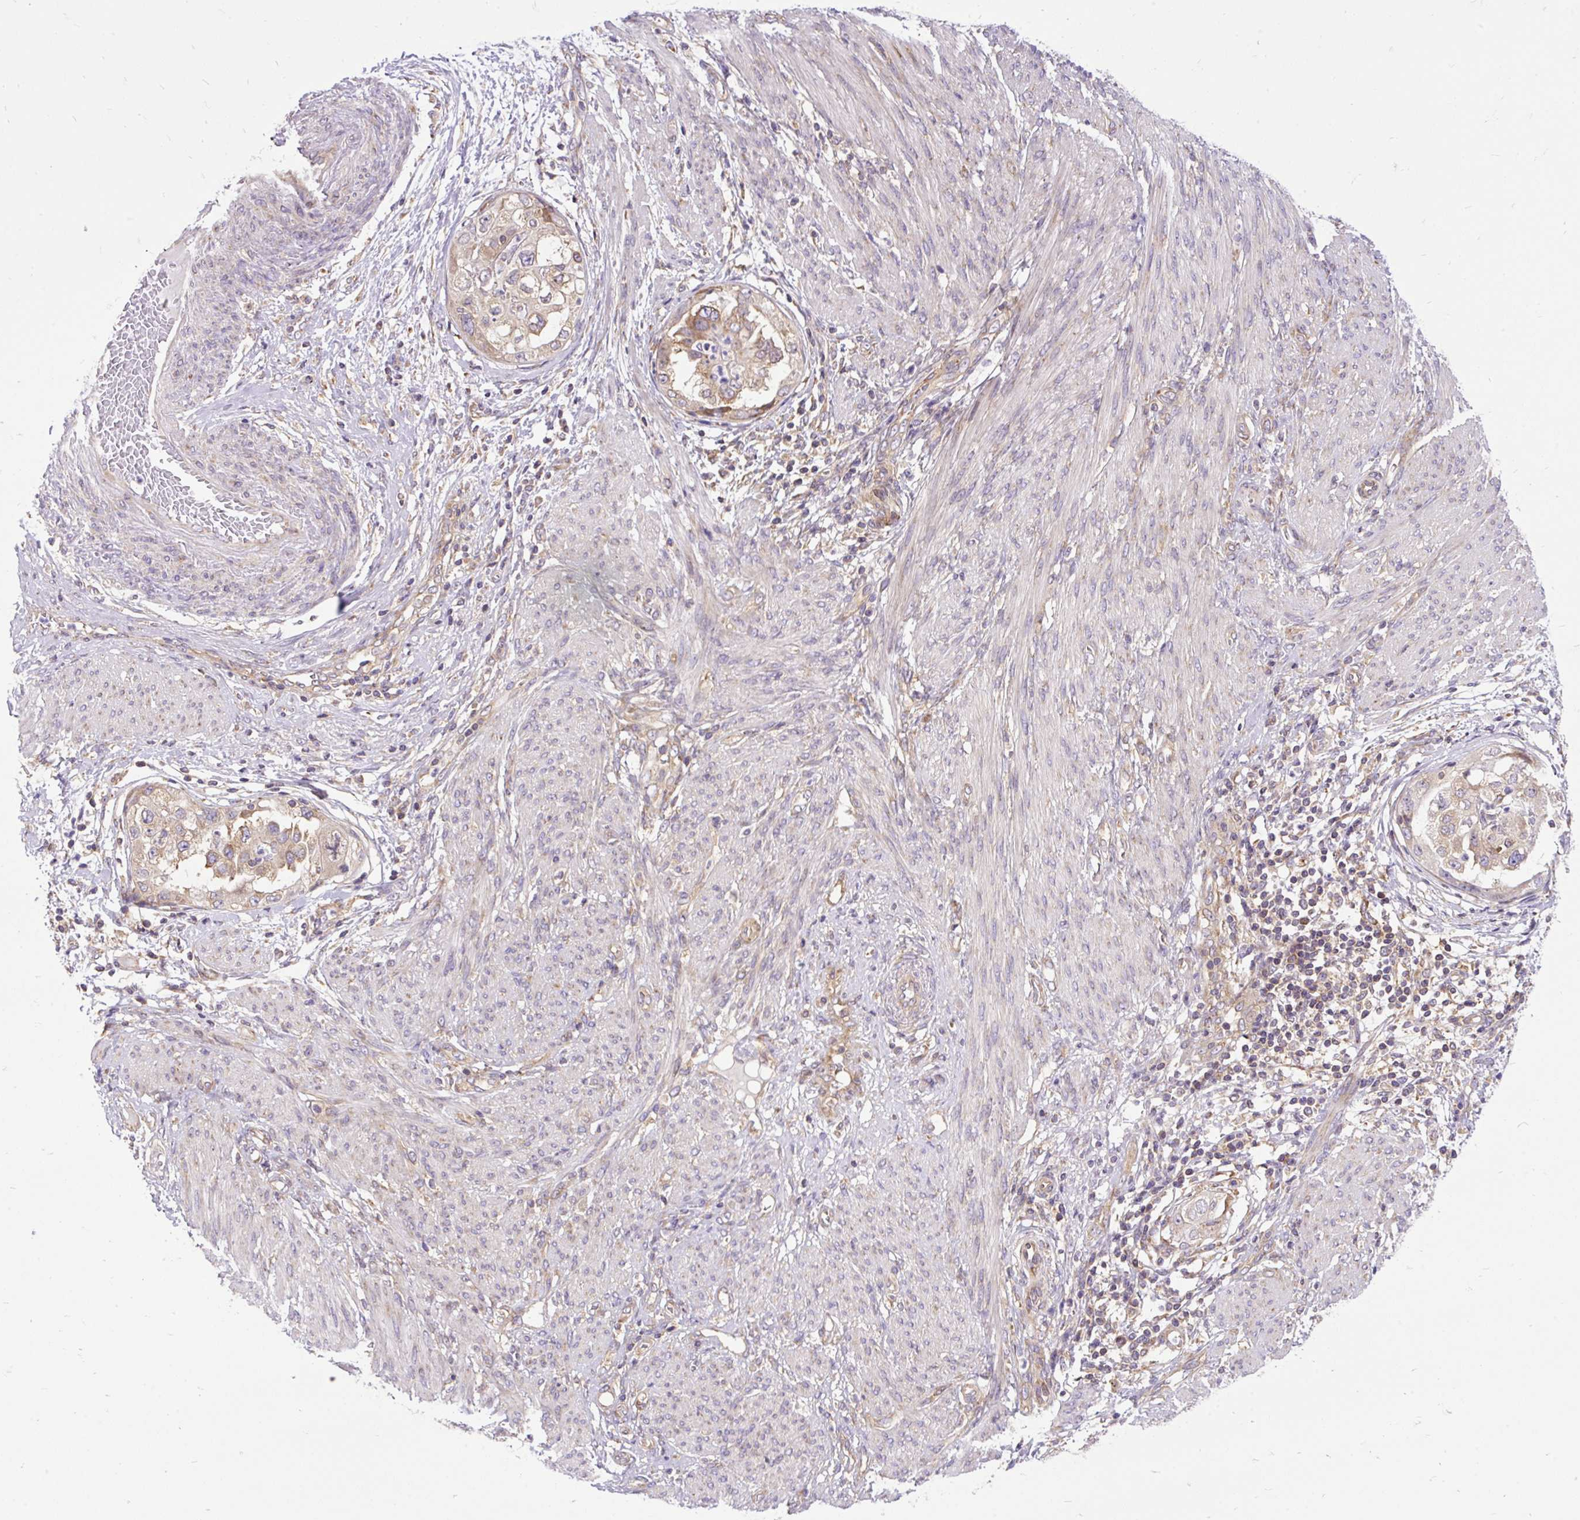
{"staining": {"intensity": "moderate", "quantity": "25%-75%", "location": "cytoplasmic/membranous"}, "tissue": "endometrial cancer", "cell_type": "Tumor cells", "image_type": "cancer", "snomed": [{"axis": "morphology", "description": "Adenocarcinoma, NOS"}, {"axis": "topography", "description": "Endometrium"}], "caption": "An immunohistochemistry (IHC) photomicrograph of tumor tissue is shown. Protein staining in brown labels moderate cytoplasmic/membranous positivity in endometrial adenocarcinoma within tumor cells. (IHC, brightfield microscopy, high magnification).", "gene": "TRIM17", "patient": {"sex": "female", "age": 85}}